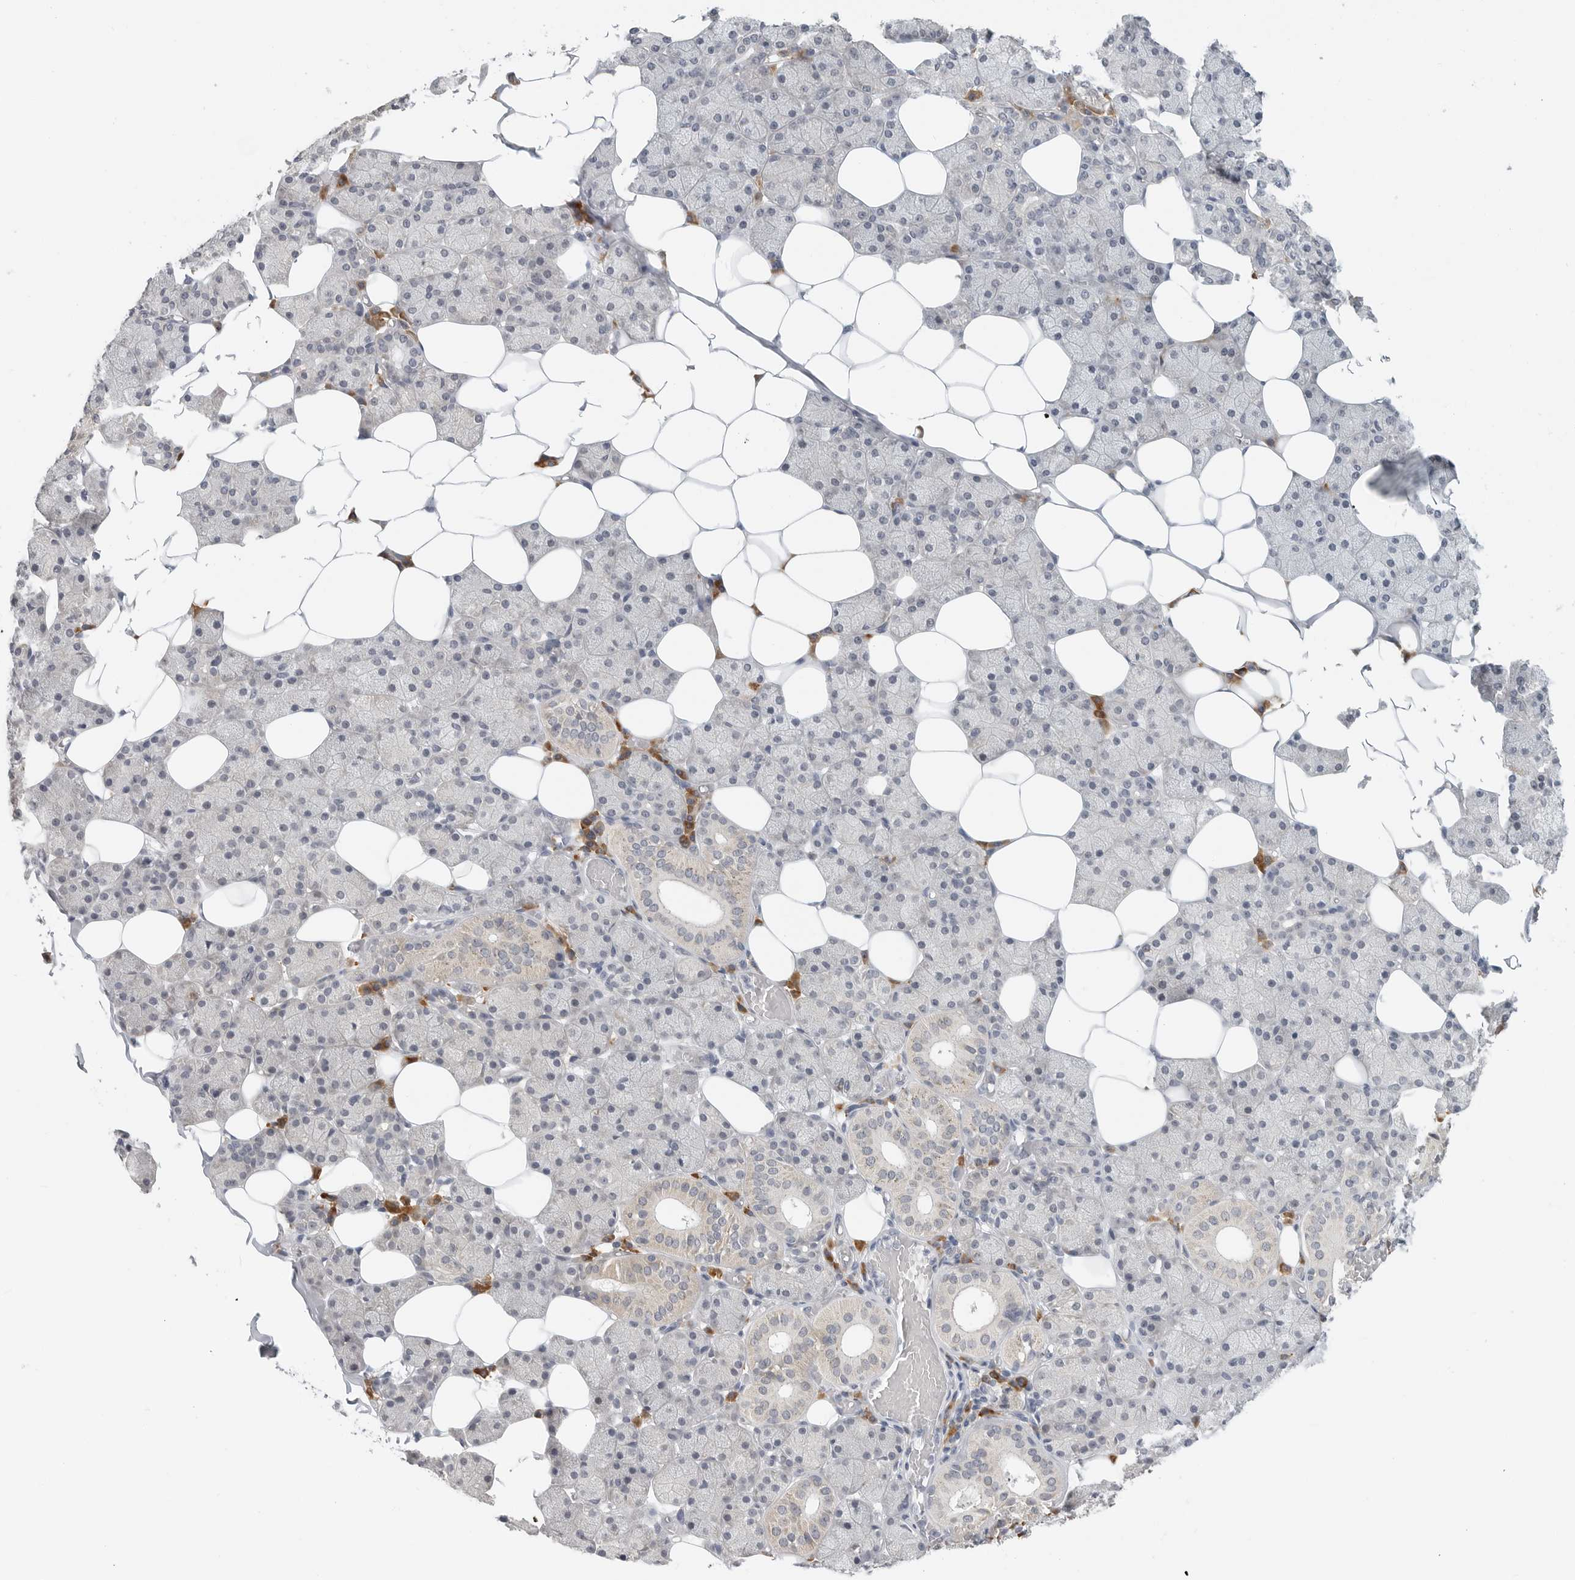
{"staining": {"intensity": "moderate", "quantity": "<25%", "location": "cytoplasmic/membranous"}, "tissue": "salivary gland", "cell_type": "Glandular cells", "image_type": "normal", "snomed": [{"axis": "morphology", "description": "Normal tissue, NOS"}, {"axis": "topography", "description": "Salivary gland"}], "caption": "Protein expression analysis of normal salivary gland demonstrates moderate cytoplasmic/membranous positivity in about <25% of glandular cells.", "gene": "IL12RB2", "patient": {"sex": "female", "age": 33}}